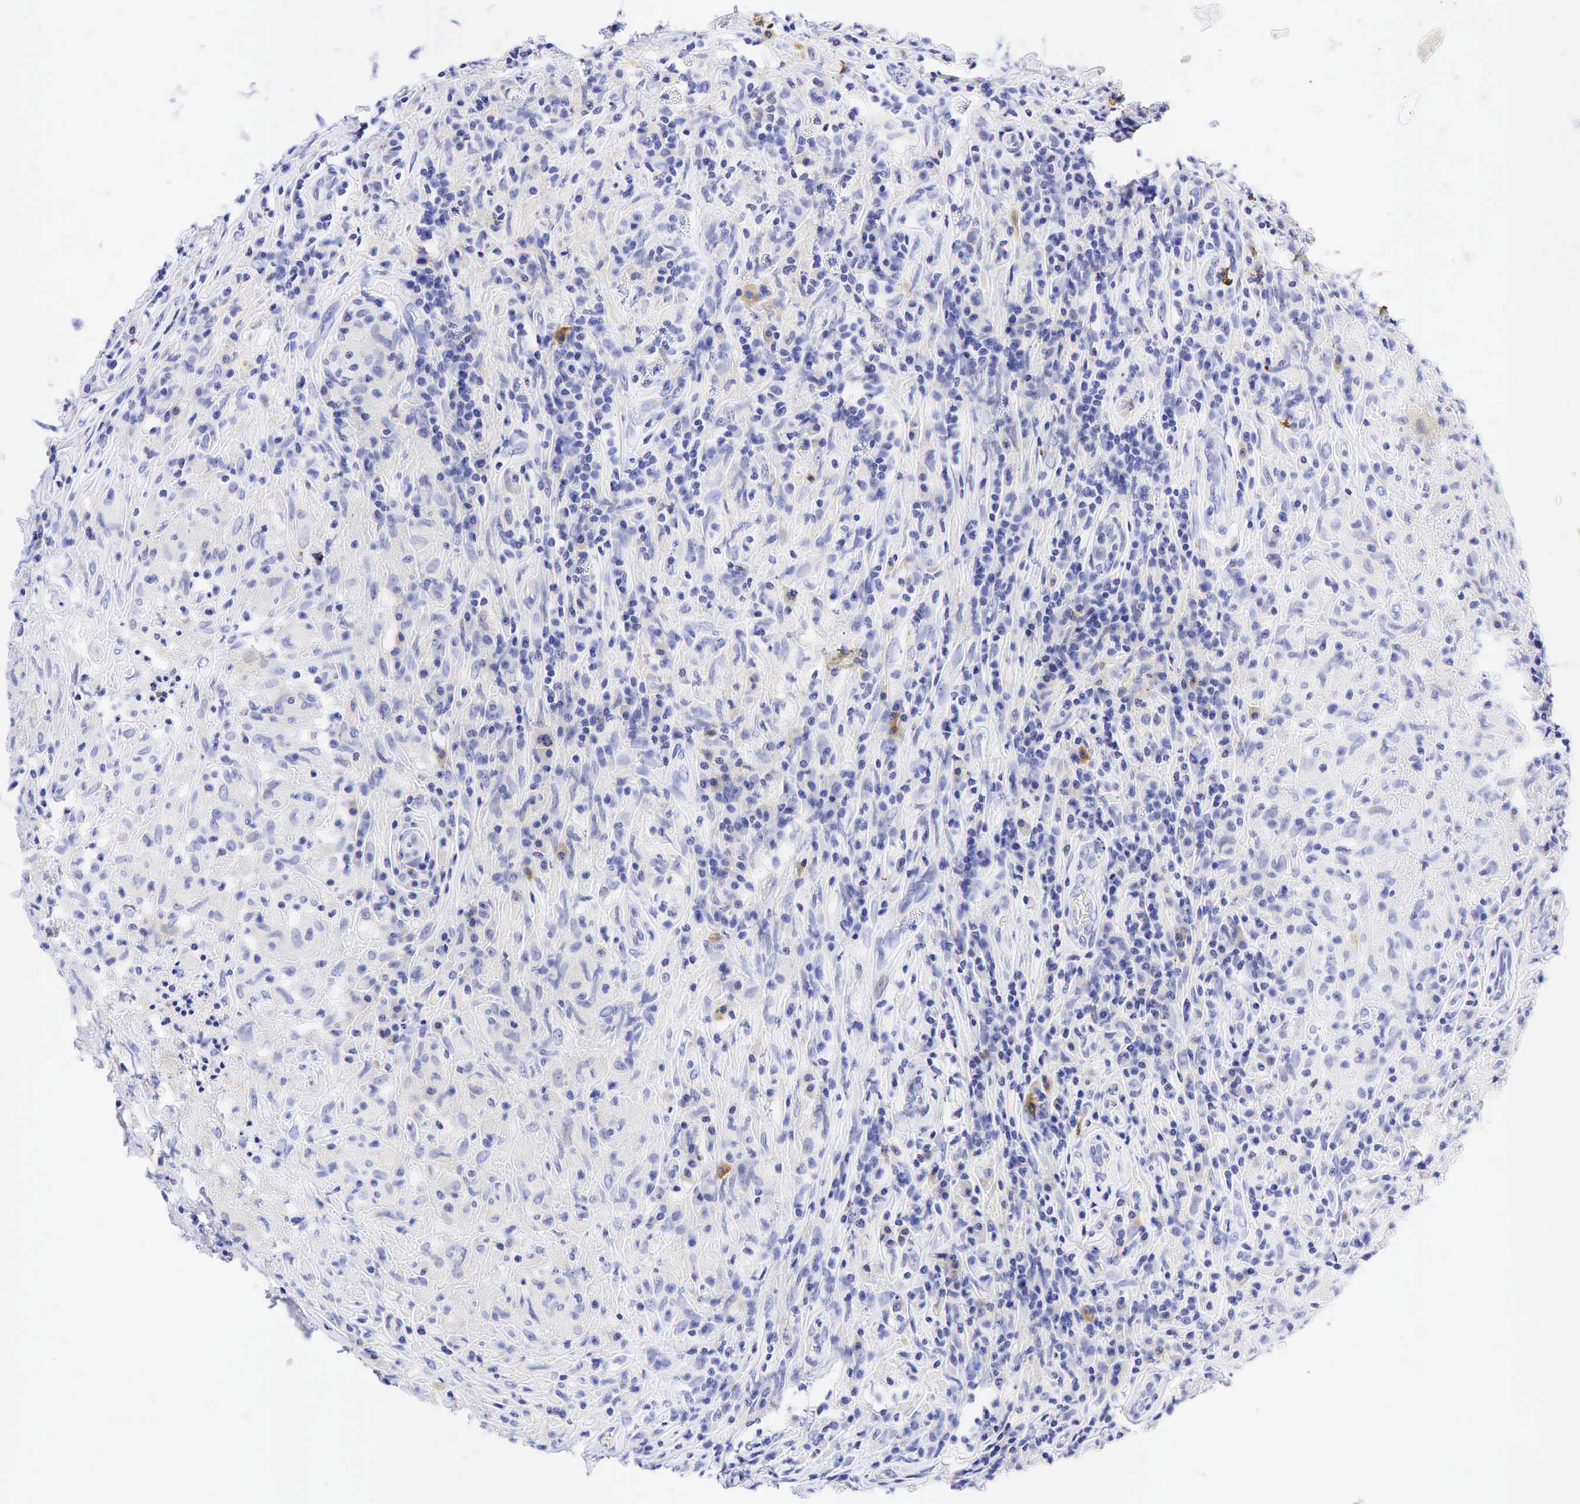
{"staining": {"intensity": "negative", "quantity": "none", "location": "none"}, "tissue": "testis cancer", "cell_type": "Tumor cells", "image_type": "cancer", "snomed": [{"axis": "morphology", "description": "Seminoma, NOS"}, {"axis": "topography", "description": "Testis"}], "caption": "High power microscopy histopathology image of an immunohistochemistry micrograph of testis cancer, revealing no significant staining in tumor cells.", "gene": "TNFRSF8", "patient": {"sex": "male", "age": 34}}